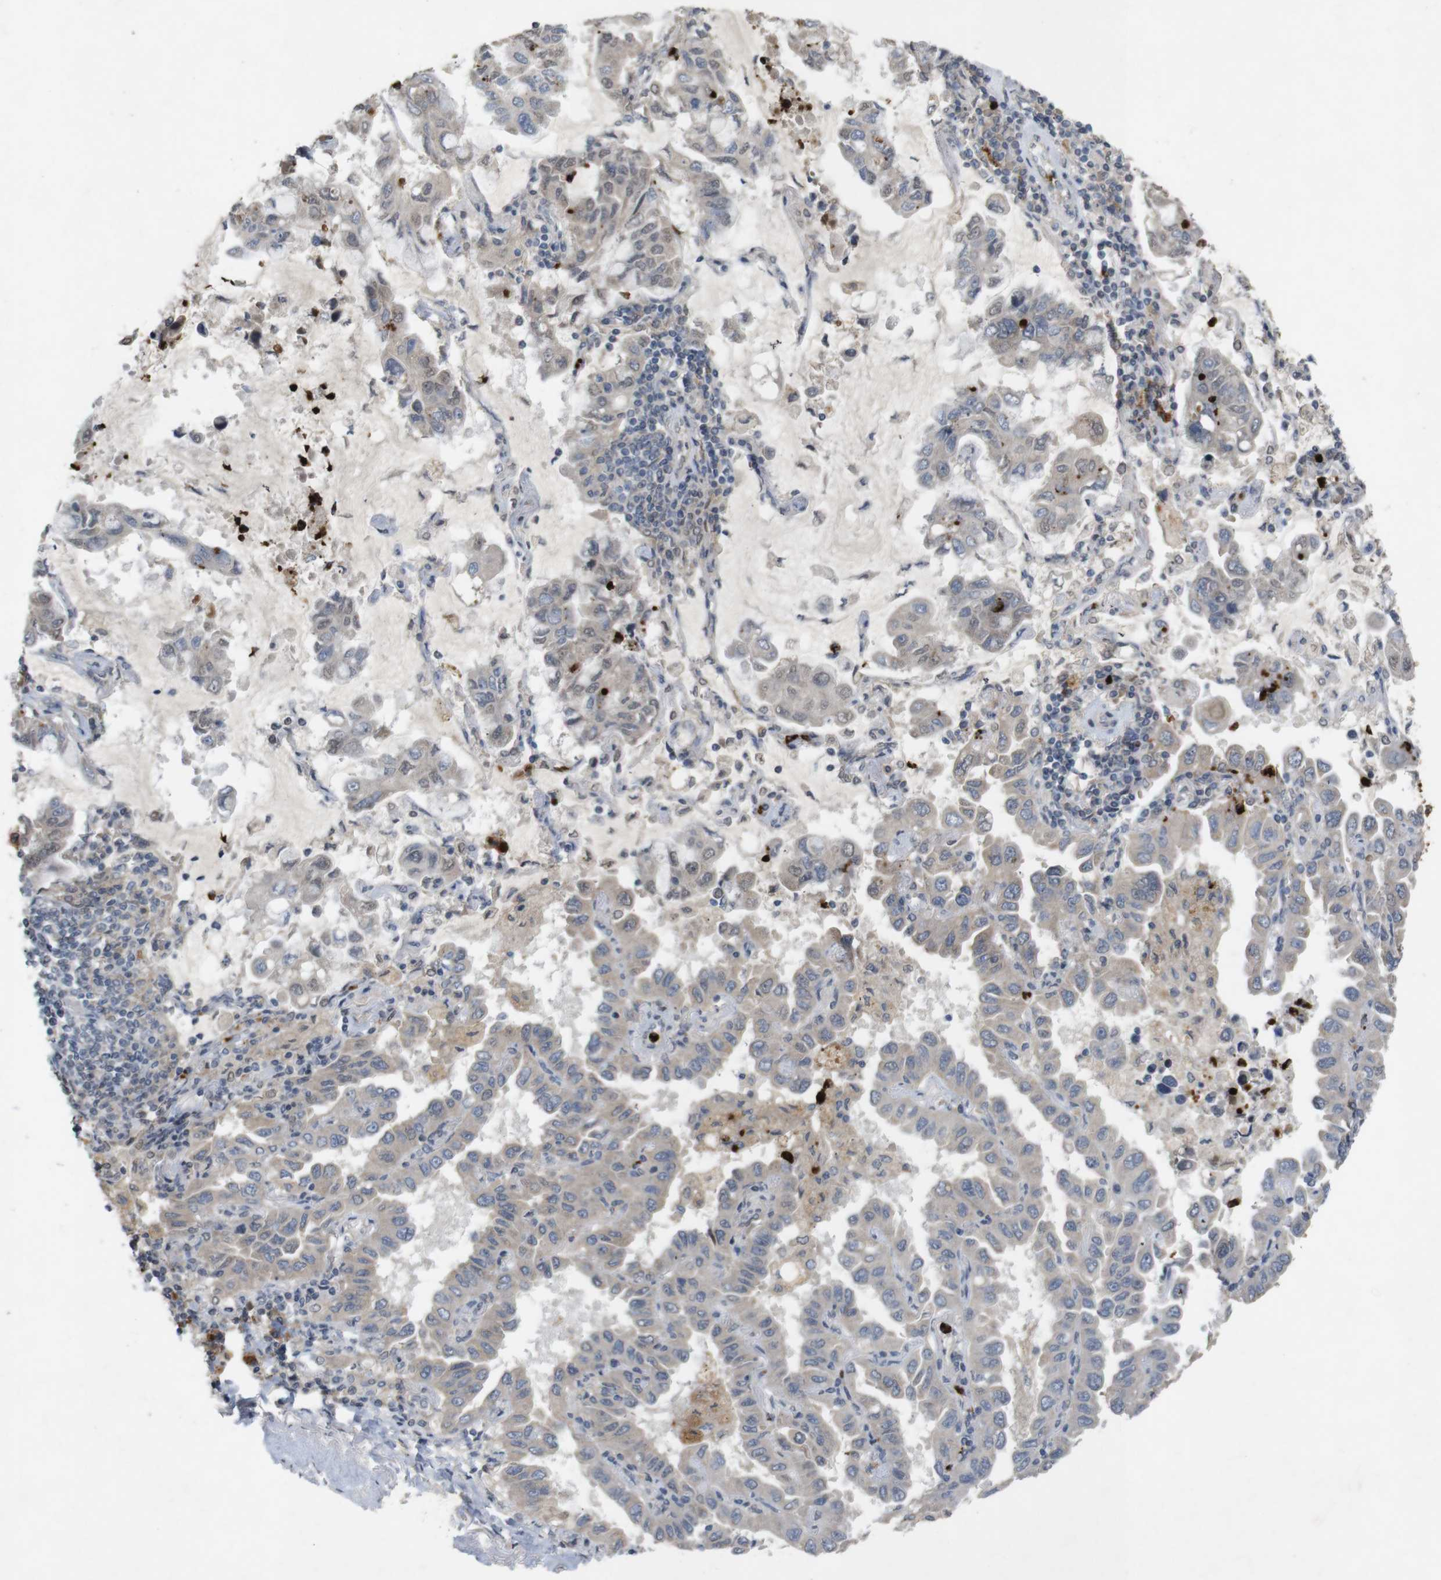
{"staining": {"intensity": "weak", "quantity": "25%-75%", "location": "cytoplasmic/membranous"}, "tissue": "lung cancer", "cell_type": "Tumor cells", "image_type": "cancer", "snomed": [{"axis": "morphology", "description": "Adenocarcinoma, NOS"}, {"axis": "topography", "description": "Lung"}], "caption": "This is an image of immunohistochemistry (IHC) staining of lung adenocarcinoma, which shows weak staining in the cytoplasmic/membranous of tumor cells.", "gene": "TSPAN14", "patient": {"sex": "male", "age": 64}}